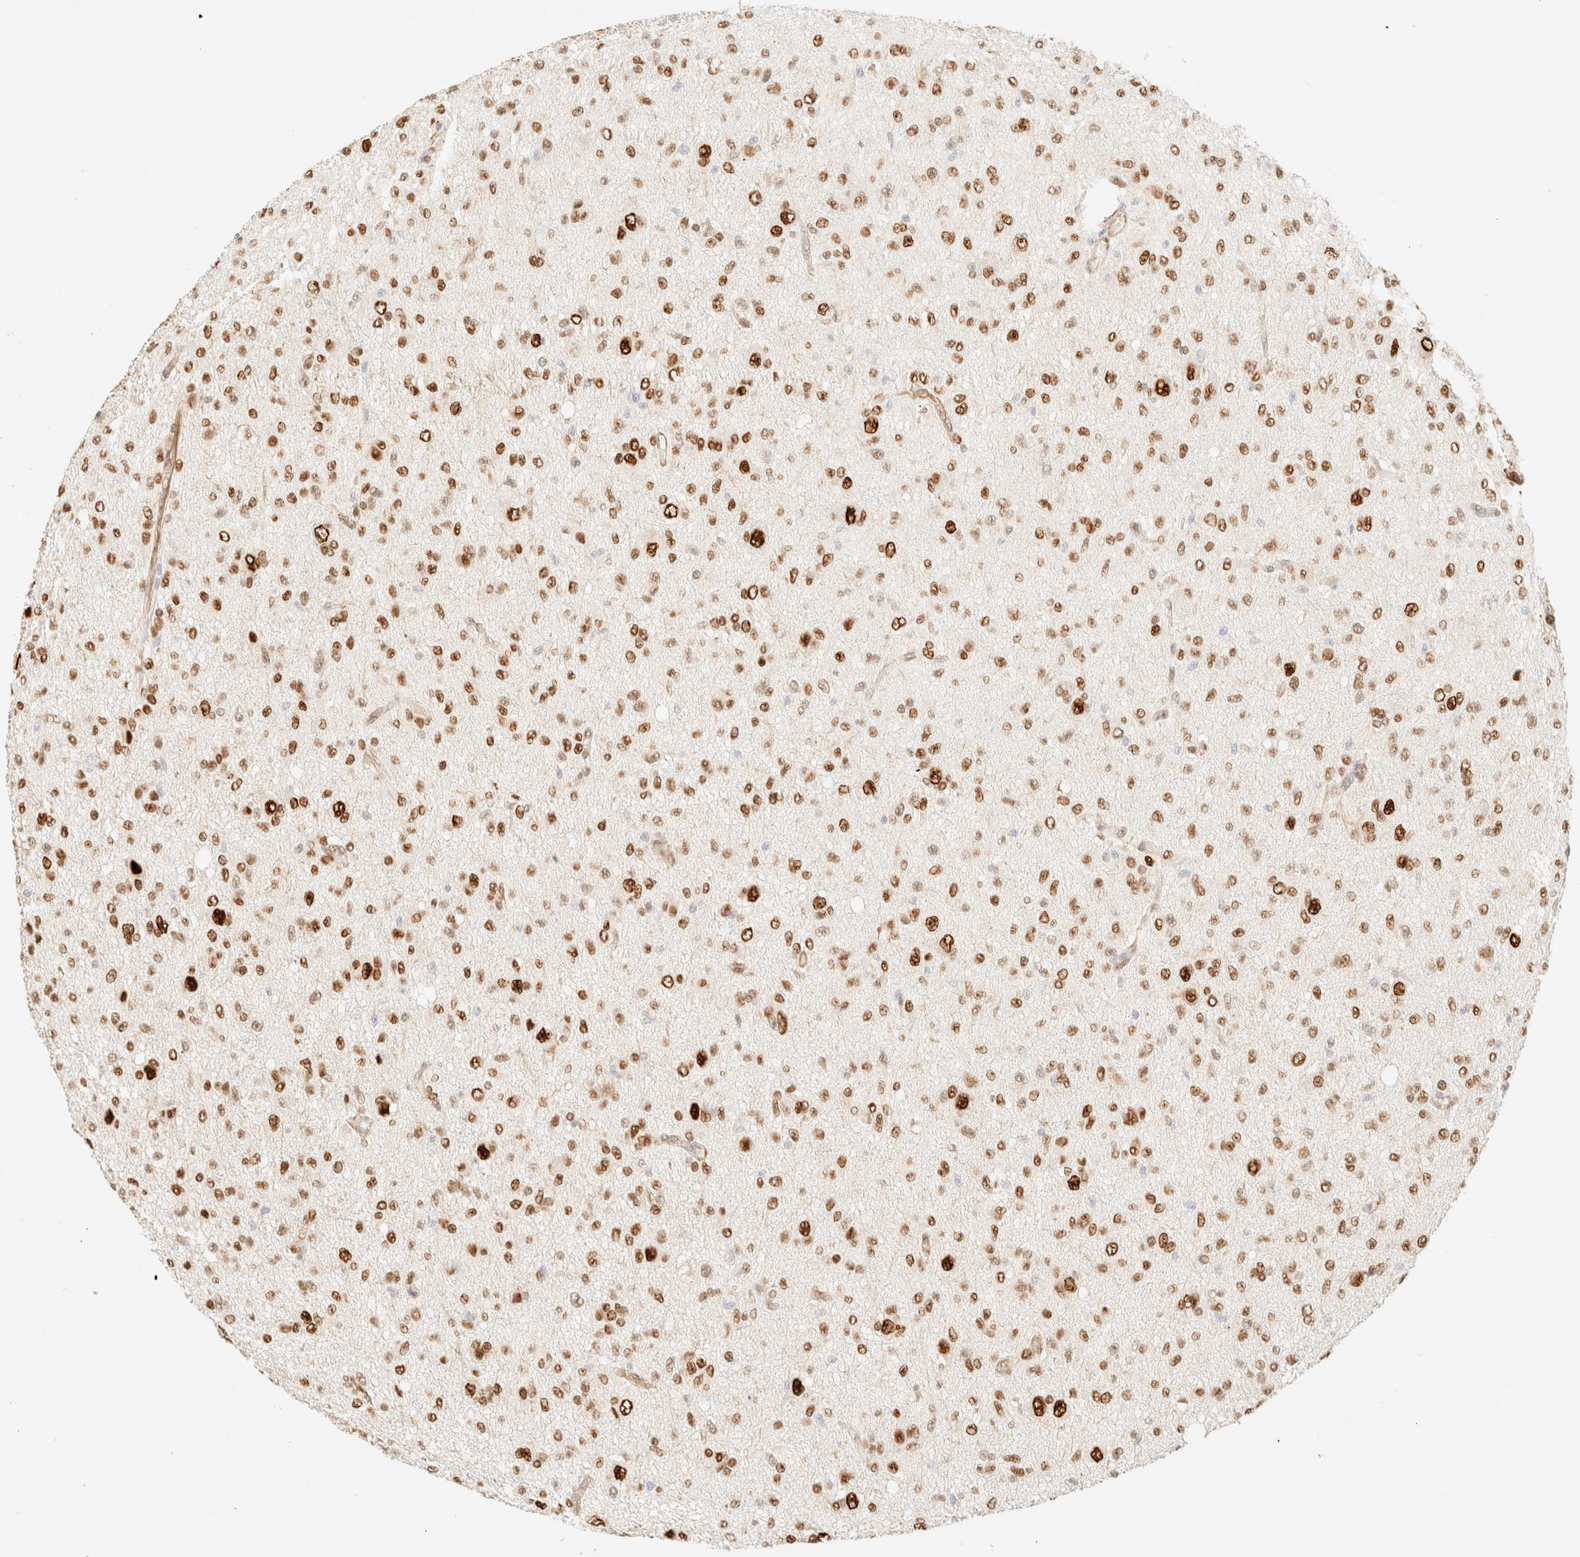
{"staining": {"intensity": "strong", "quantity": ">75%", "location": "nuclear"}, "tissue": "glioma", "cell_type": "Tumor cells", "image_type": "cancer", "snomed": [{"axis": "morphology", "description": "Glioma, malignant, High grade"}, {"axis": "topography", "description": "Brain"}], "caption": "An image of human glioma stained for a protein reveals strong nuclear brown staining in tumor cells.", "gene": "ZSCAN18", "patient": {"sex": "female", "age": 59}}